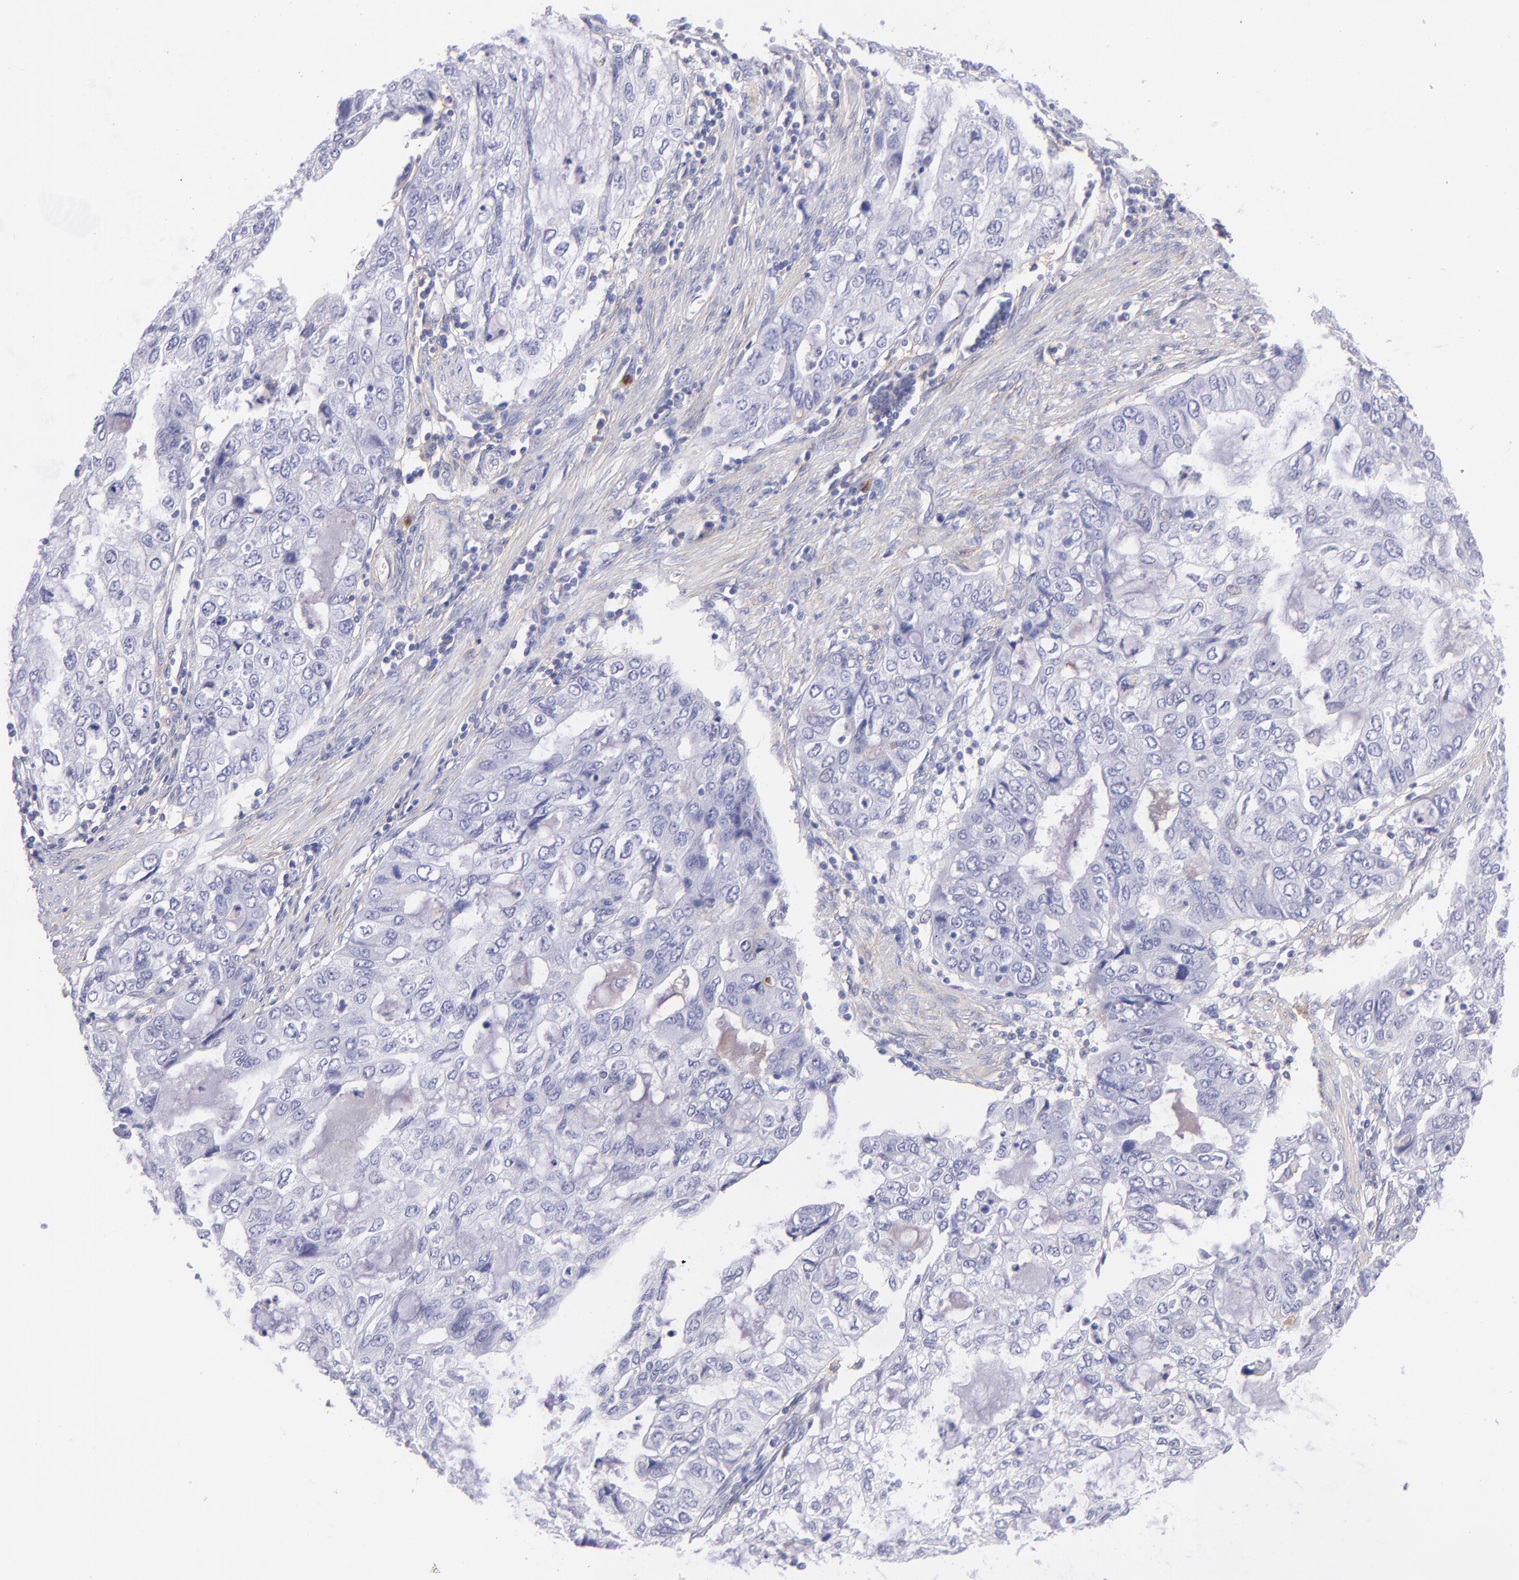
{"staining": {"intensity": "negative", "quantity": "none", "location": "none"}, "tissue": "stomach cancer", "cell_type": "Tumor cells", "image_type": "cancer", "snomed": [{"axis": "morphology", "description": "Adenocarcinoma, NOS"}, {"axis": "topography", "description": "Stomach, upper"}], "caption": "Immunohistochemical staining of human stomach cancer (adenocarcinoma) exhibits no significant expression in tumor cells. The staining is performed using DAB (3,3'-diaminobenzidine) brown chromogen with nuclei counter-stained in using hematoxylin.", "gene": "CD81", "patient": {"sex": "female", "age": 52}}